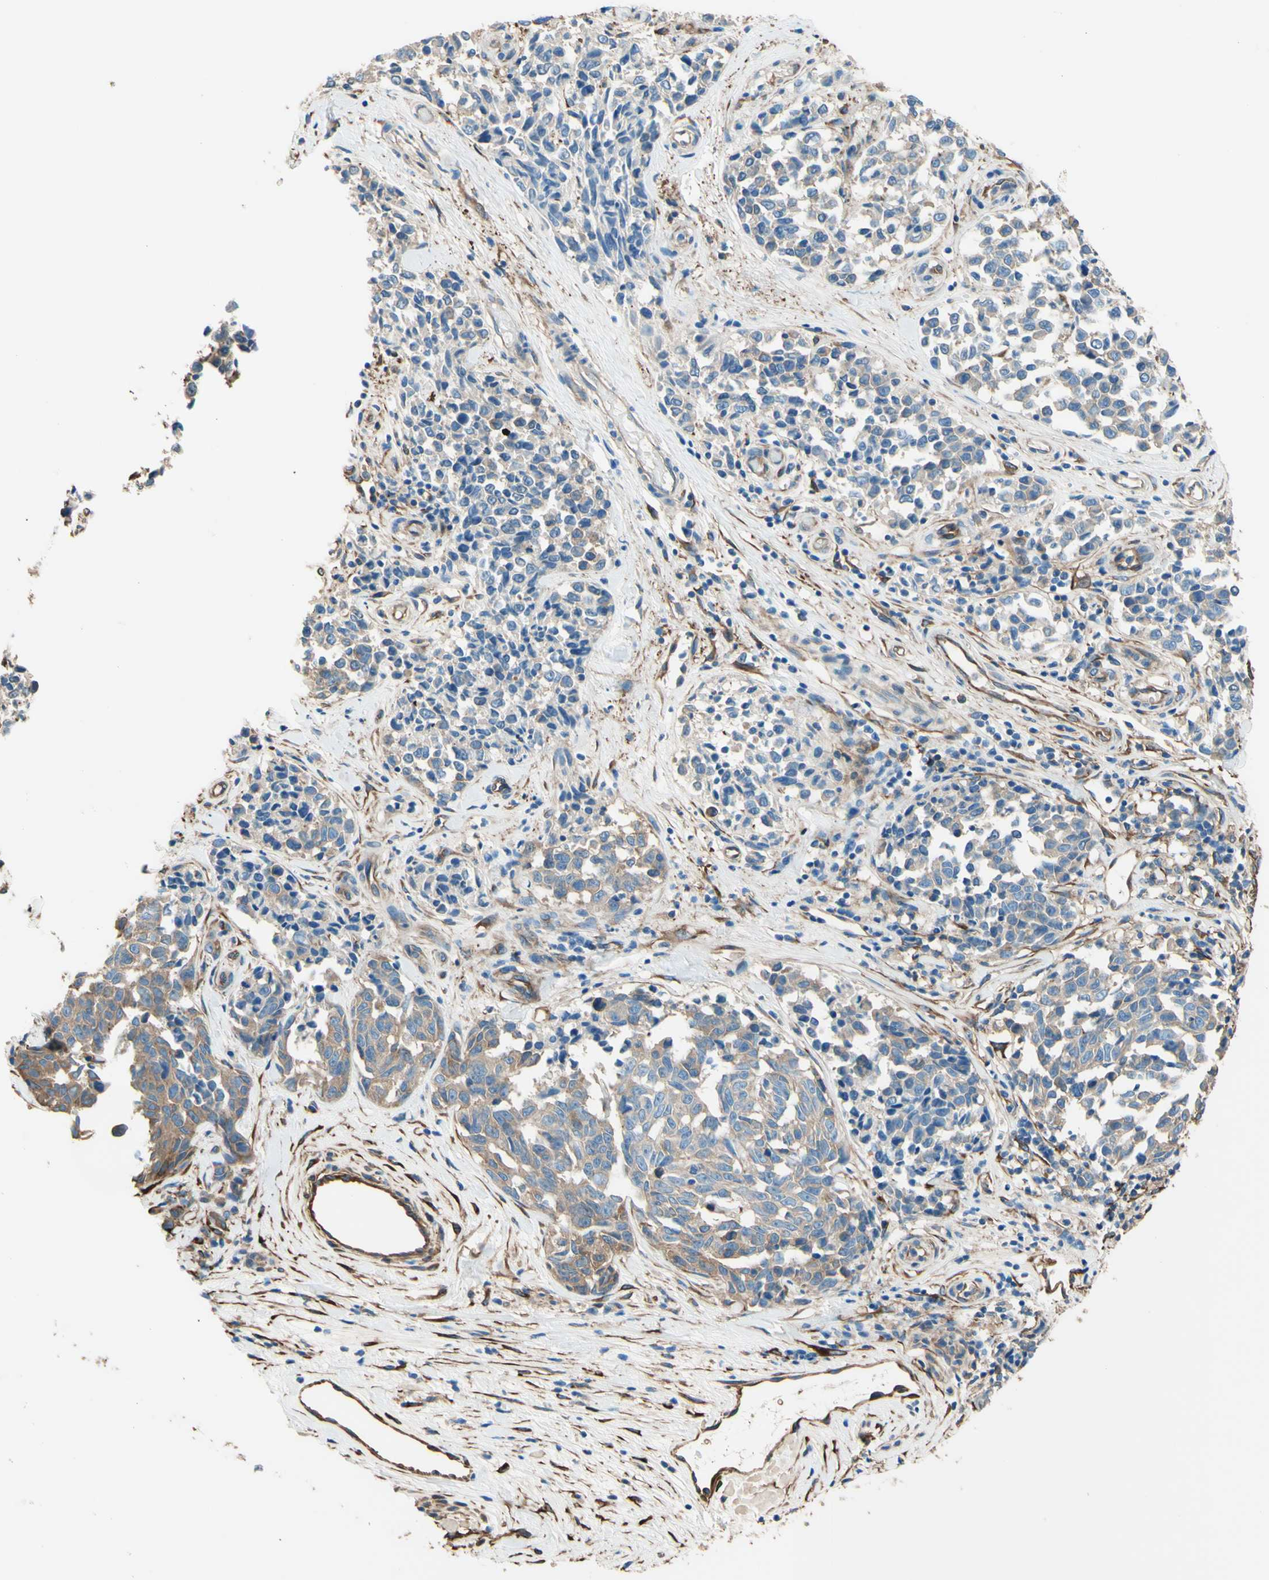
{"staining": {"intensity": "weak", "quantity": "25%-75%", "location": "cytoplasmic/membranous"}, "tissue": "melanoma", "cell_type": "Tumor cells", "image_type": "cancer", "snomed": [{"axis": "morphology", "description": "Malignant melanoma, NOS"}, {"axis": "topography", "description": "Skin"}], "caption": "Malignant melanoma was stained to show a protein in brown. There is low levels of weak cytoplasmic/membranous staining in about 25%-75% of tumor cells. (Stains: DAB (3,3'-diaminobenzidine) in brown, nuclei in blue, Microscopy: brightfield microscopy at high magnification).", "gene": "DPYSL3", "patient": {"sex": "female", "age": 64}}